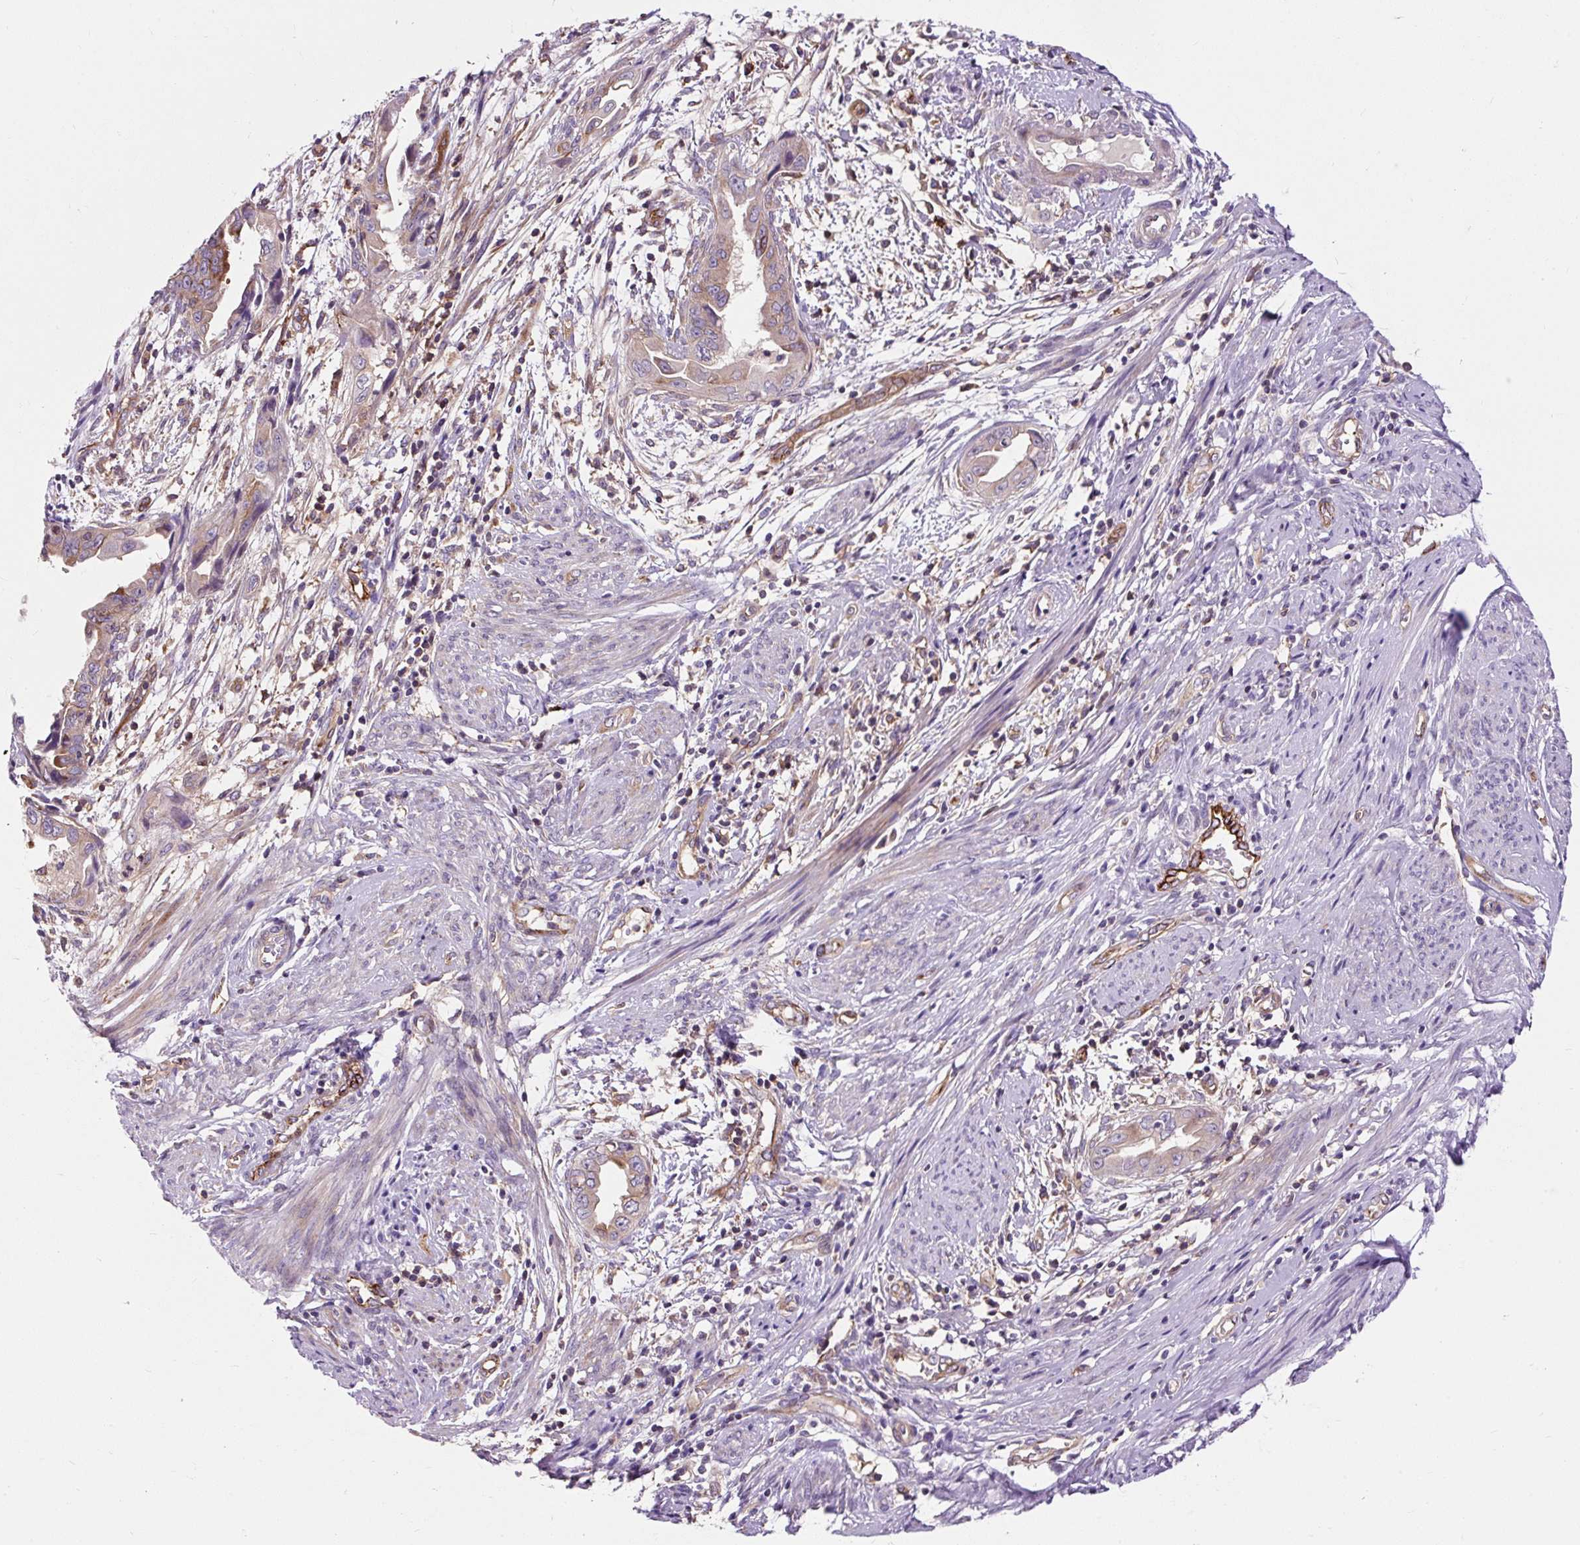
{"staining": {"intensity": "moderate", "quantity": "<25%", "location": "cytoplasmic/membranous"}, "tissue": "endometrial cancer", "cell_type": "Tumor cells", "image_type": "cancer", "snomed": [{"axis": "morphology", "description": "Adenocarcinoma, NOS"}, {"axis": "topography", "description": "Endometrium"}], "caption": "Endometrial cancer (adenocarcinoma) tissue demonstrates moderate cytoplasmic/membranous expression in about <25% of tumor cells The staining was performed using DAB, with brown indicating positive protein expression. Nuclei are stained blue with hematoxylin.", "gene": "PCDHGB3", "patient": {"sex": "female", "age": 57}}